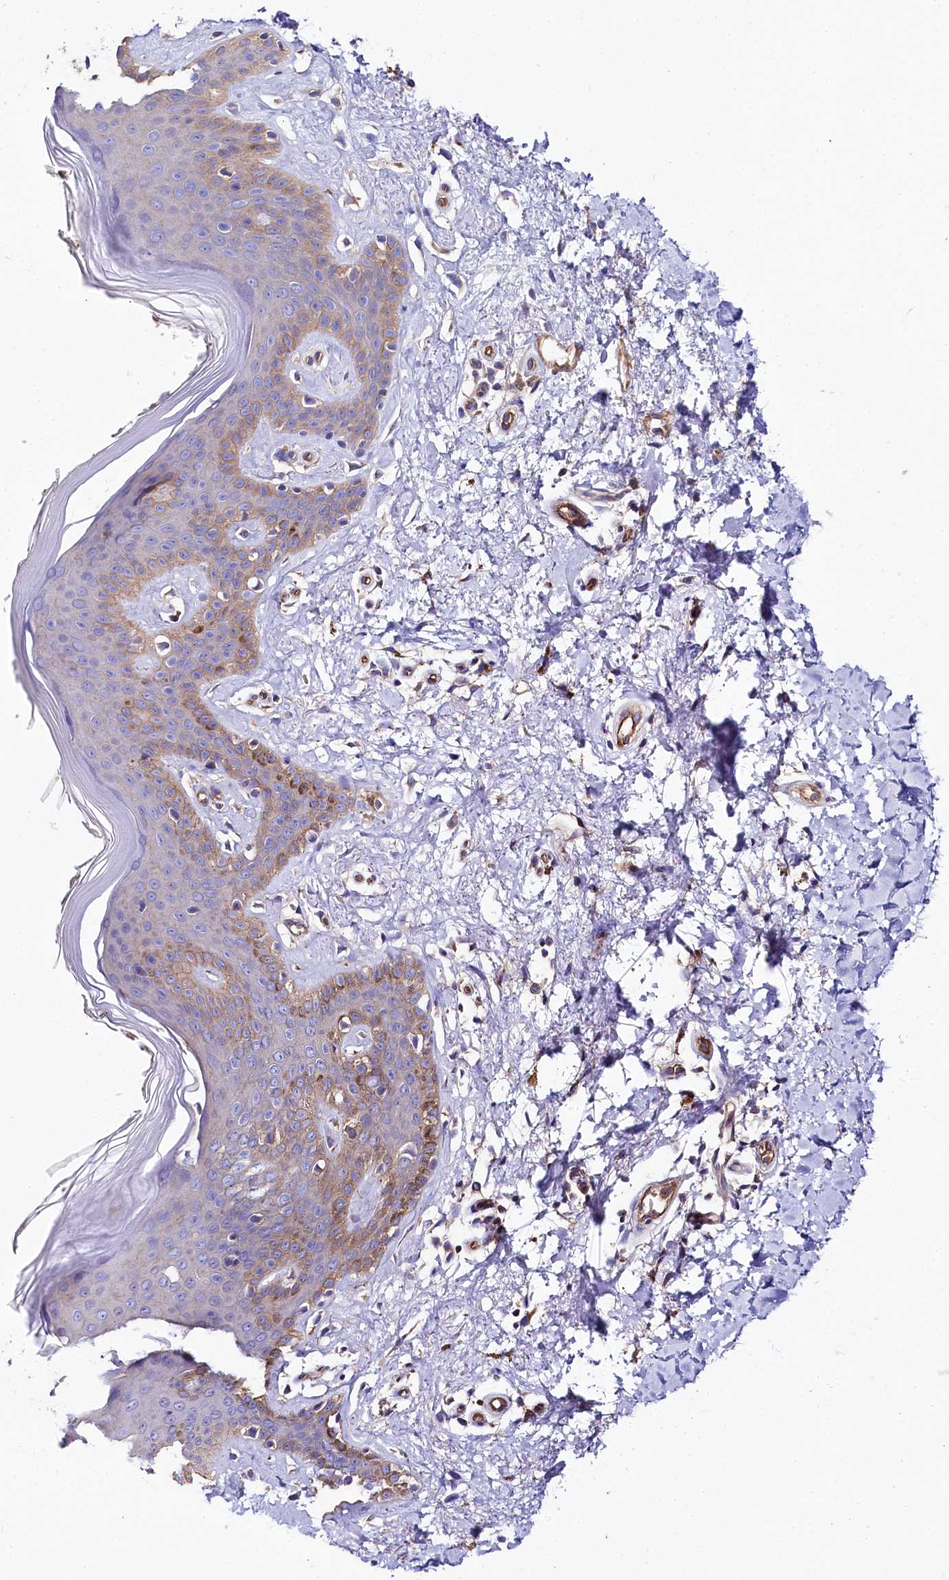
{"staining": {"intensity": "weak", "quantity": ">75%", "location": "cytoplasmic/membranous"}, "tissue": "skin", "cell_type": "Fibroblasts", "image_type": "normal", "snomed": [{"axis": "morphology", "description": "Normal tissue, NOS"}, {"axis": "topography", "description": "Skin"}], "caption": "Protein staining of benign skin shows weak cytoplasmic/membranous staining in about >75% of fibroblasts.", "gene": "FCHSD2", "patient": {"sex": "female", "age": 64}}